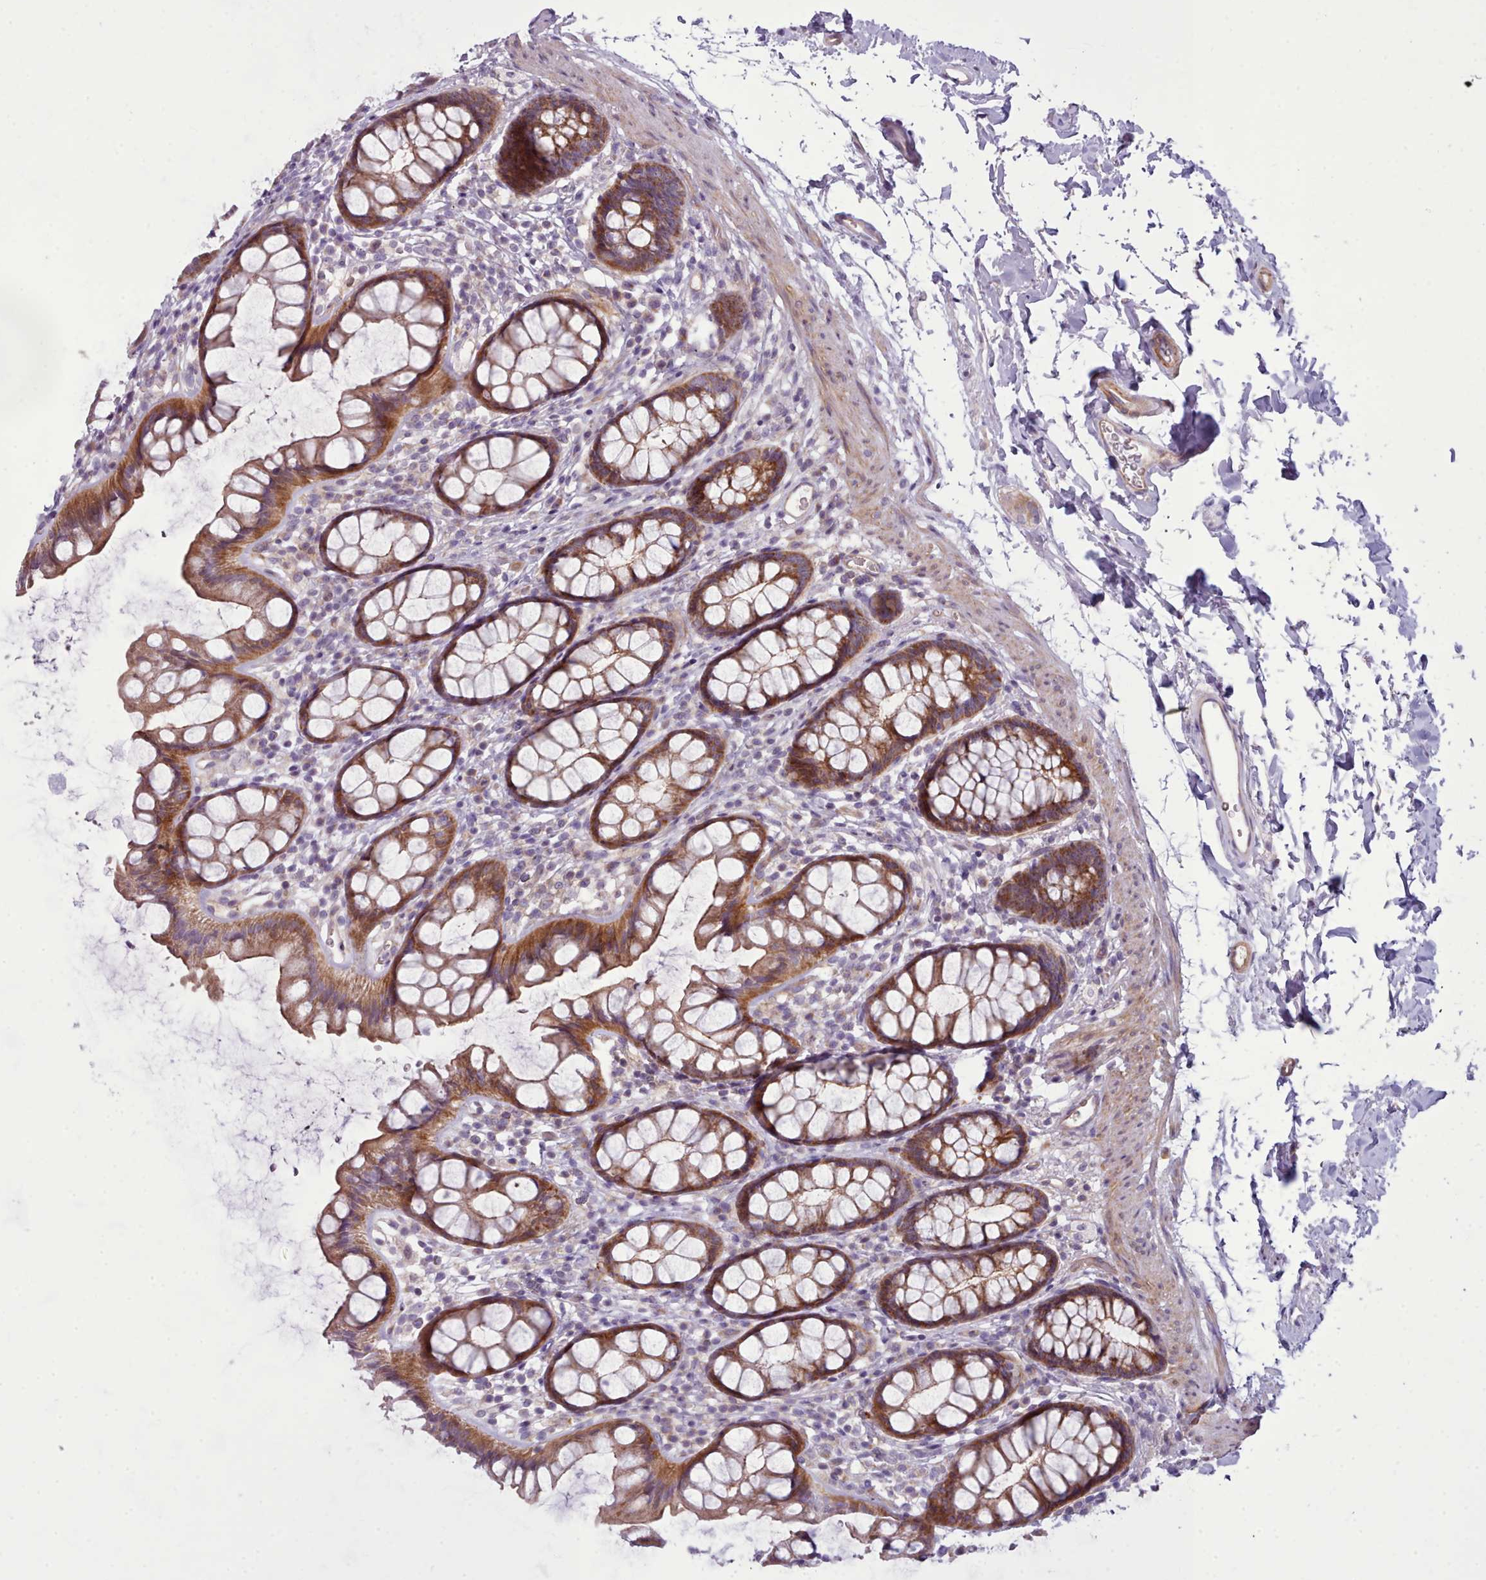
{"staining": {"intensity": "moderate", "quantity": ">75%", "location": "cytoplasmic/membranous"}, "tissue": "rectum", "cell_type": "Glandular cells", "image_type": "normal", "snomed": [{"axis": "morphology", "description": "Normal tissue, NOS"}, {"axis": "topography", "description": "Rectum"}], "caption": "Moderate cytoplasmic/membranous protein expression is identified in approximately >75% of glandular cells in rectum. The protein of interest is stained brown, and the nuclei are stained in blue (DAB IHC with brightfield microscopy, high magnification).", "gene": "TENT4B", "patient": {"sex": "female", "age": 65}}